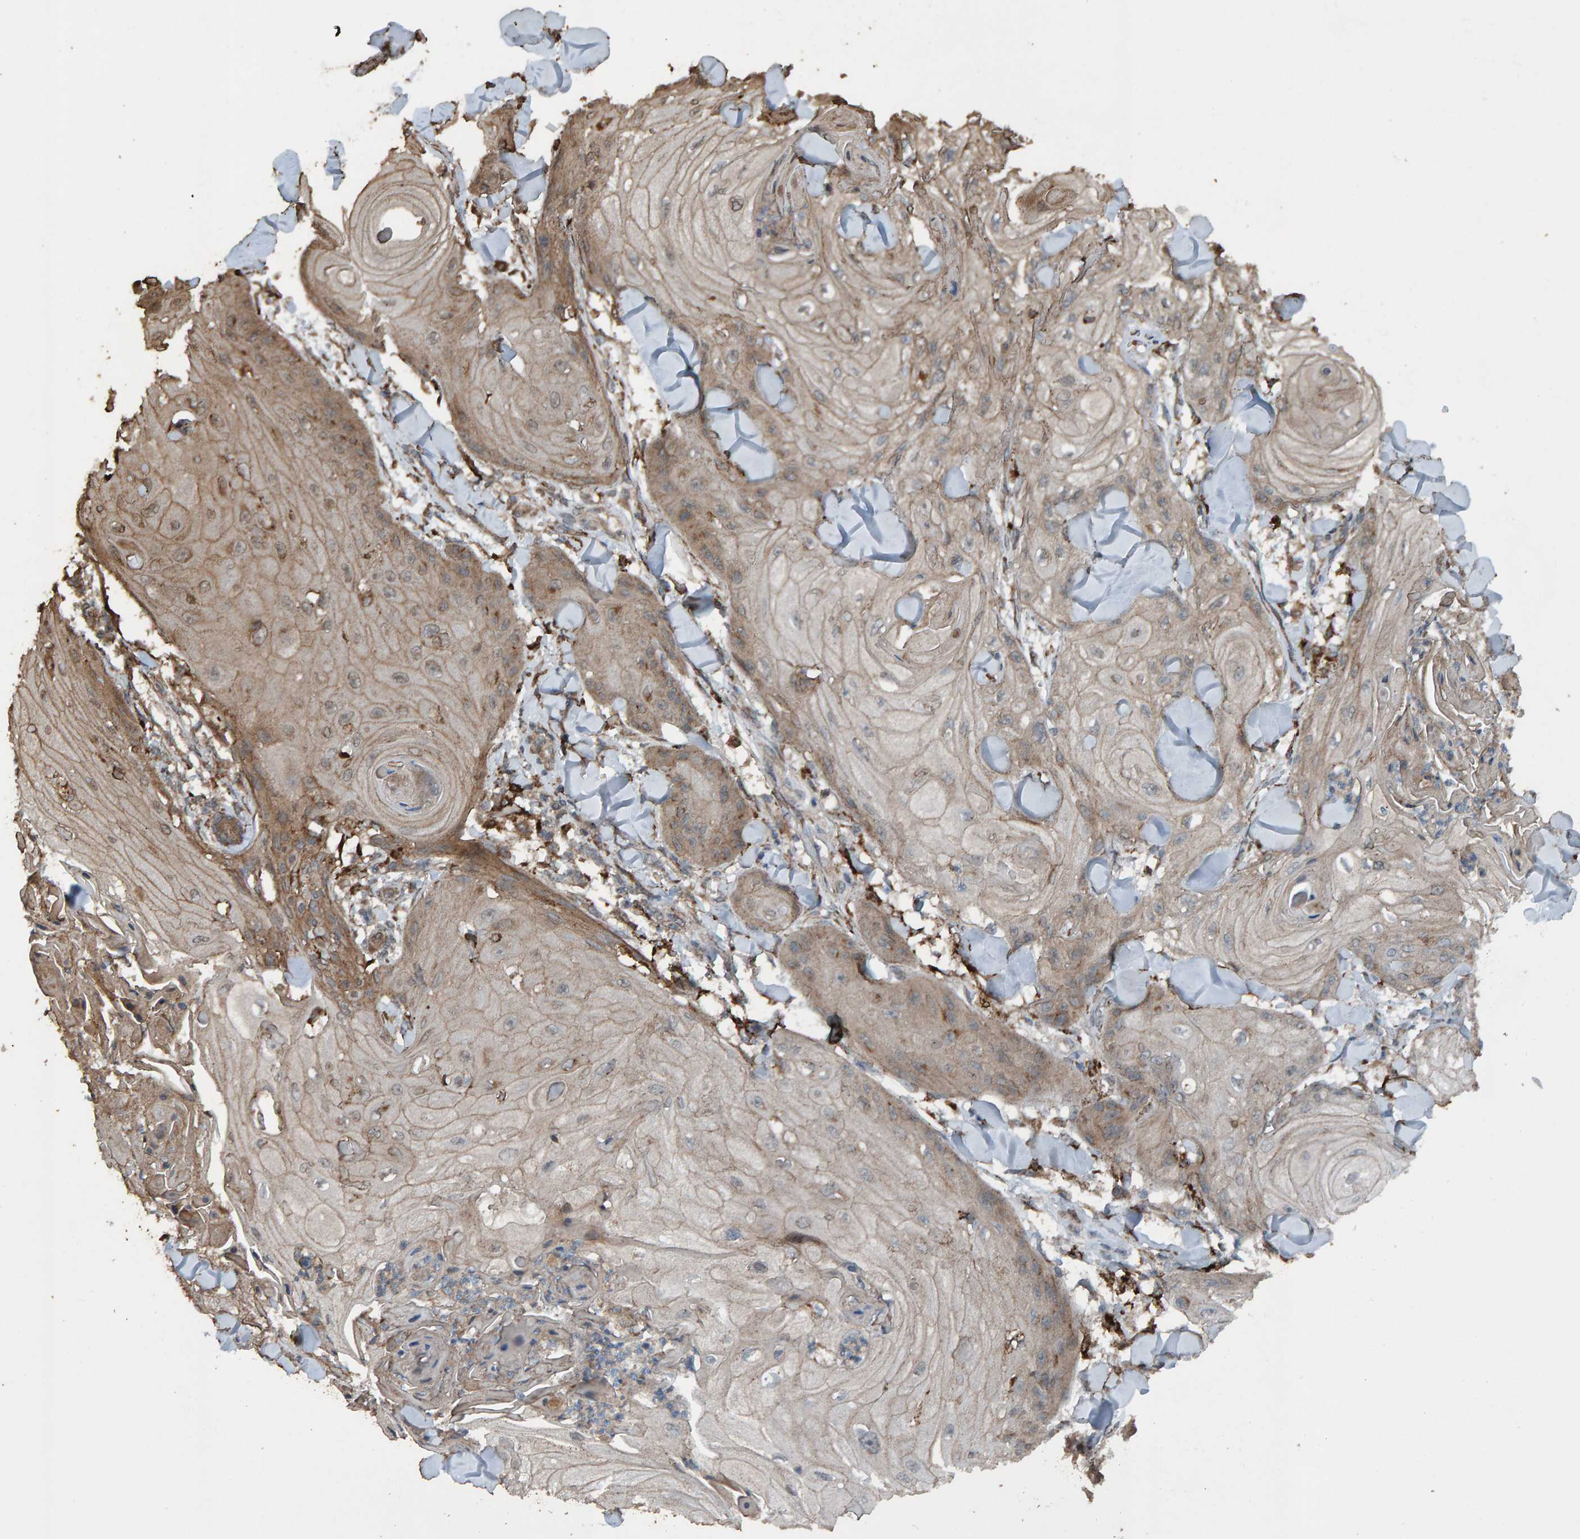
{"staining": {"intensity": "weak", "quantity": ">75%", "location": "cytoplasmic/membranous"}, "tissue": "skin cancer", "cell_type": "Tumor cells", "image_type": "cancer", "snomed": [{"axis": "morphology", "description": "Squamous cell carcinoma, NOS"}, {"axis": "topography", "description": "Skin"}], "caption": "Protein expression analysis of skin cancer reveals weak cytoplasmic/membranous expression in about >75% of tumor cells.", "gene": "DUS1L", "patient": {"sex": "male", "age": 74}}